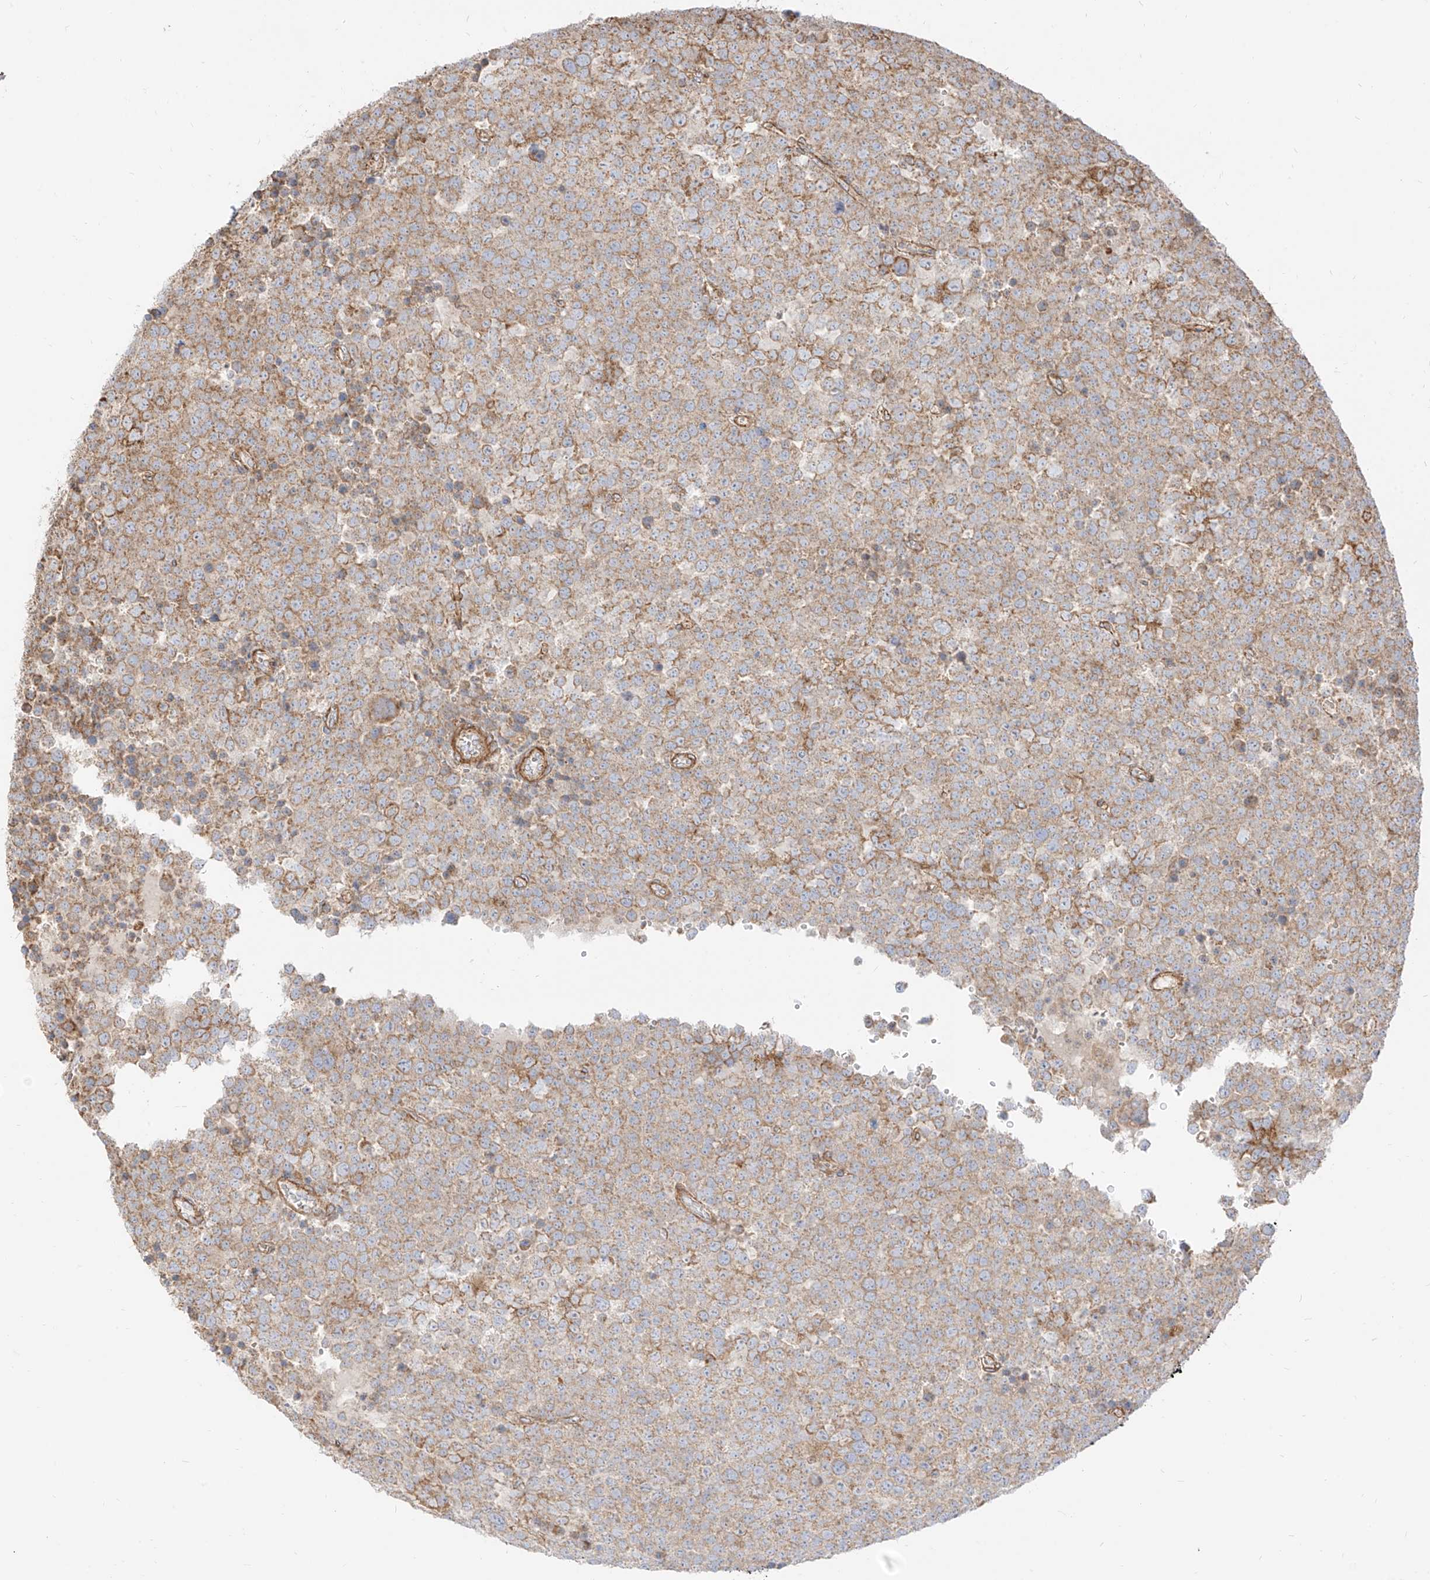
{"staining": {"intensity": "moderate", "quantity": "25%-75%", "location": "cytoplasmic/membranous"}, "tissue": "testis cancer", "cell_type": "Tumor cells", "image_type": "cancer", "snomed": [{"axis": "morphology", "description": "Seminoma, NOS"}, {"axis": "topography", "description": "Testis"}], "caption": "DAB (3,3'-diaminobenzidine) immunohistochemical staining of testis cancer exhibits moderate cytoplasmic/membranous protein expression in approximately 25%-75% of tumor cells. Using DAB (brown) and hematoxylin (blue) stains, captured at high magnification using brightfield microscopy.", "gene": "PLCL1", "patient": {"sex": "male", "age": 71}}